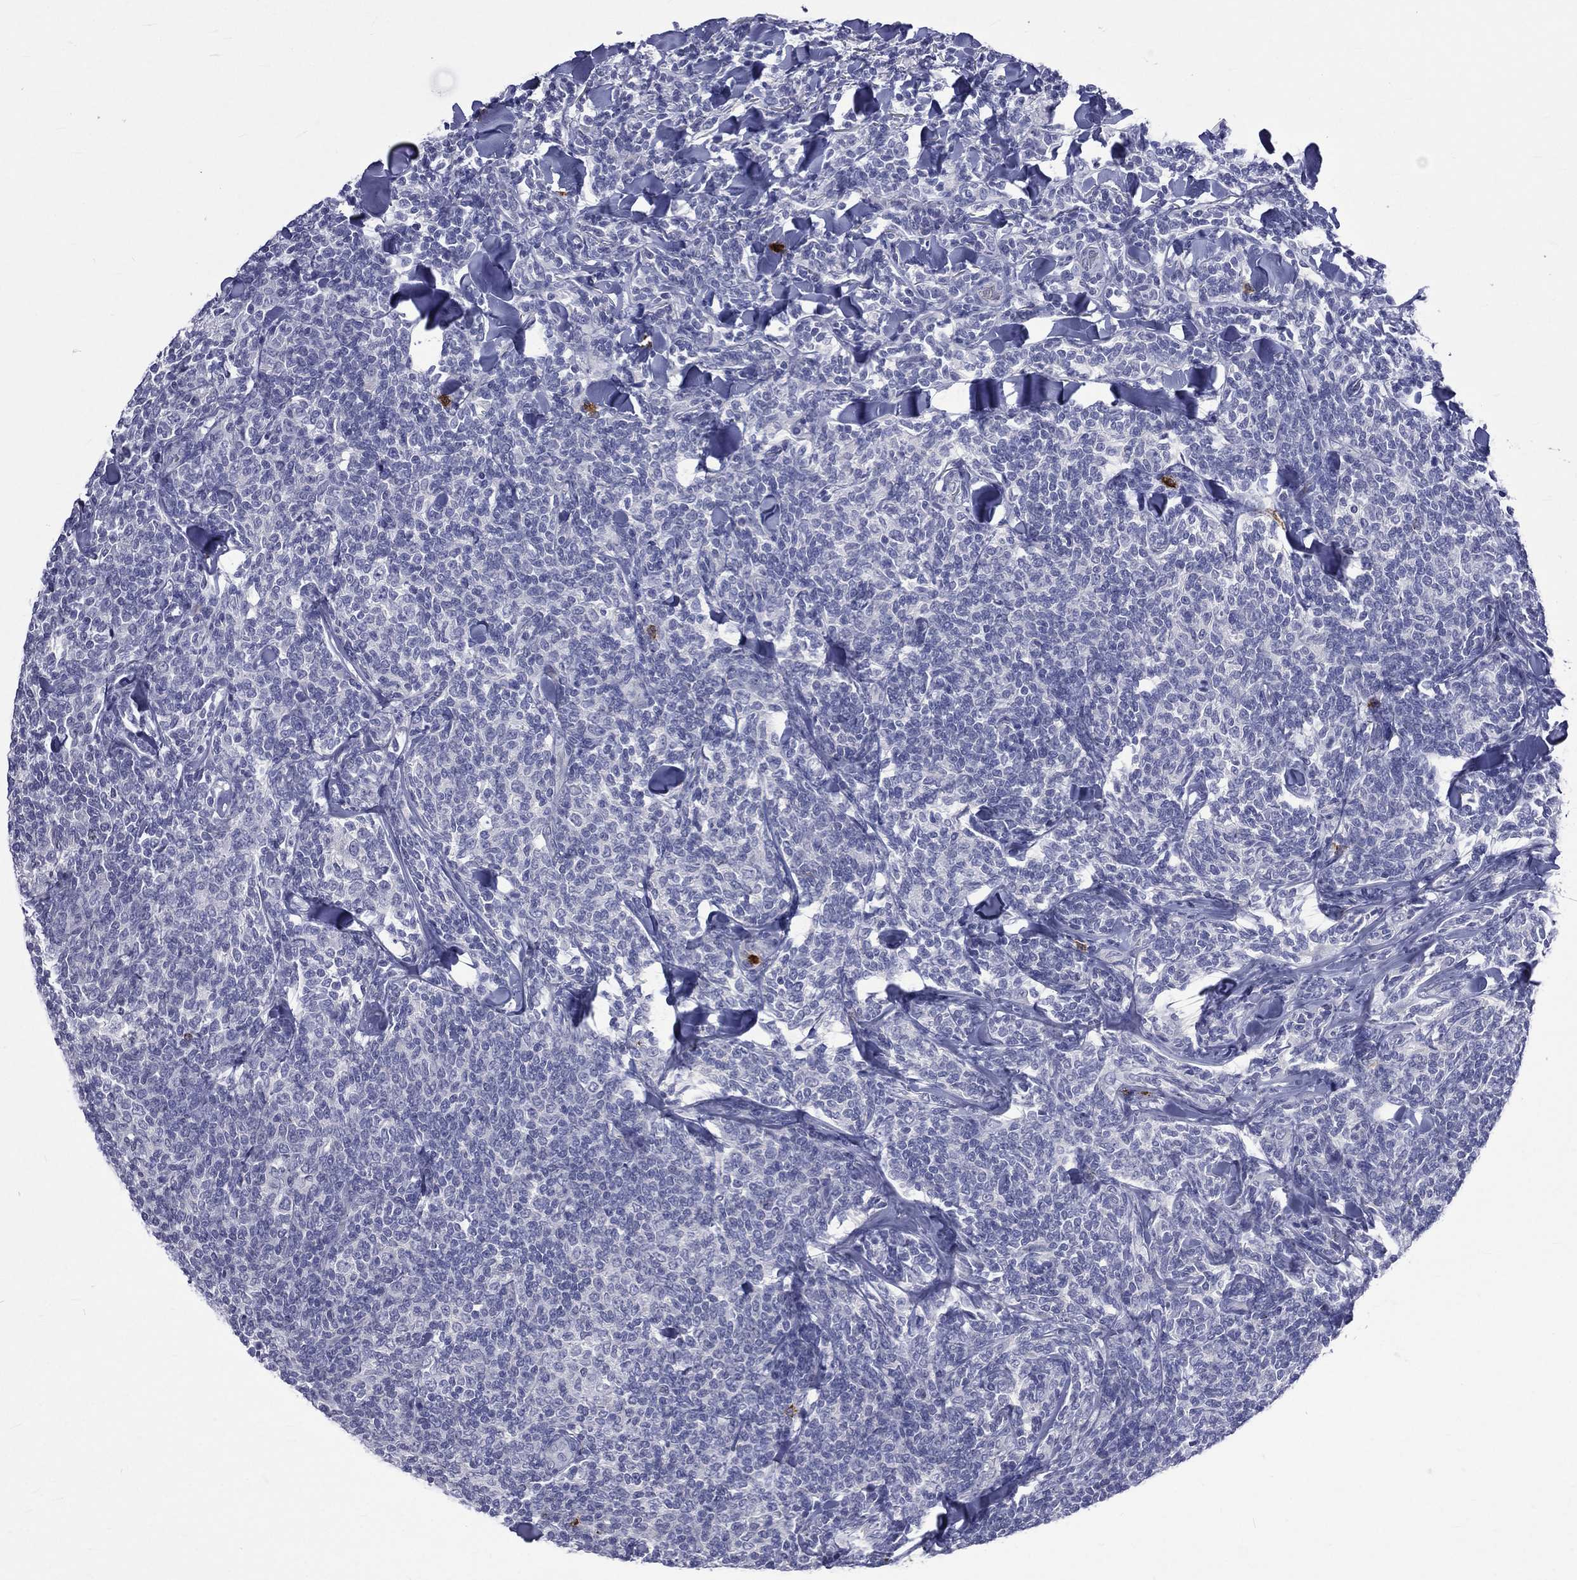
{"staining": {"intensity": "negative", "quantity": "none", "location": "none"}, "tissue": "lymphoma", "cell_type": "Tumor cells", "image_type": "cancer", "snomed": [{"axis": "morphology", "description": "Malignant lymphoma, non-Hodgkin's type, Low grade"}, {"axis": "topography", "description": "Lymph node"}], "caption": "IHC micrograph of lymphoma stained for a protein (brown), which displays no positivity in tumor cells.", "gene": "ELANE", "patient": {"sex": "female", "age": 56}}